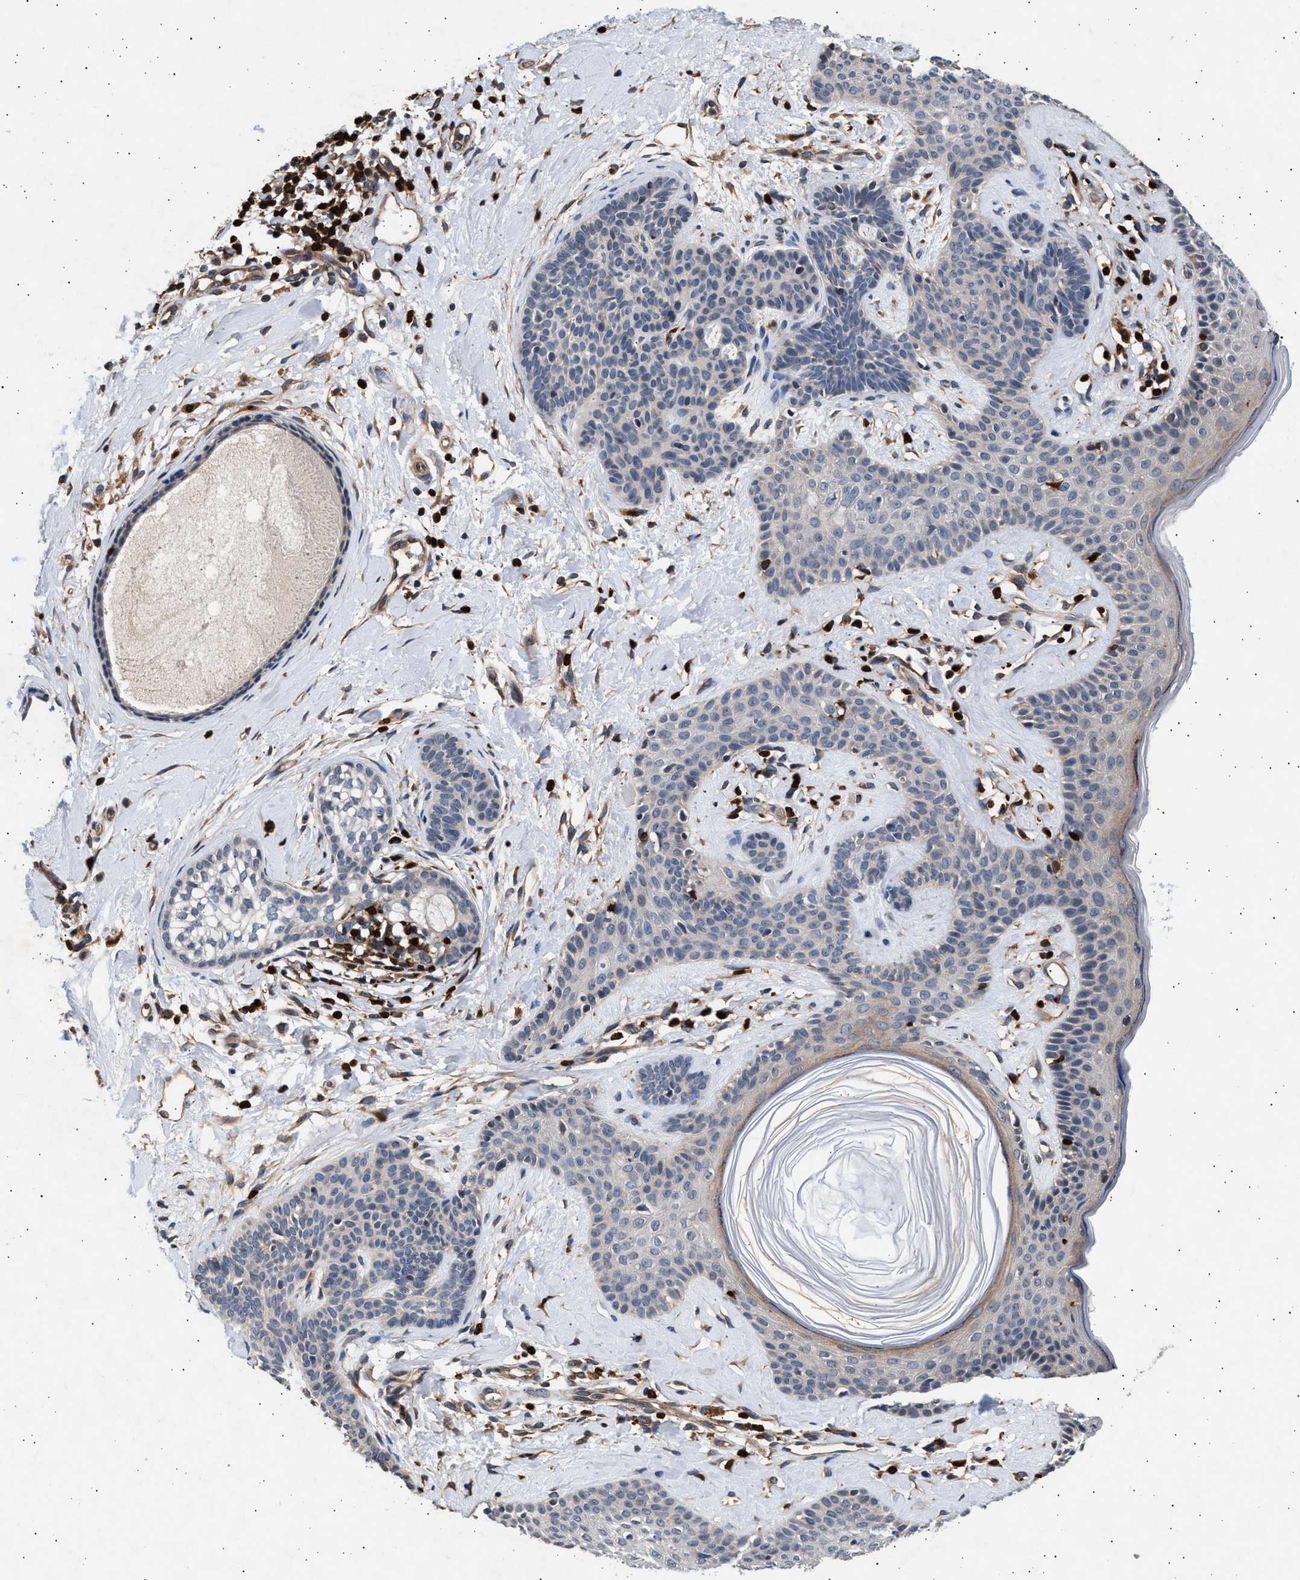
{"staining": {"intensity": "negative", "quantity": "none", "location": "none"}, "tissue": "skin cancer", "cell_type": "Tumor cells", "image_type": "cancer", "snomed": [{"axis": "morphology", "description": "Developmental malformation"}, {"axis": "morphology", "description": "Basal cell carcinoma"}, {"axis": "topography", "description": "Skin"}], "caption": "An immunohistochemistry (IHC) micrograph of skin cancer (basal cell carcinoma) is shown. There is no staining in tumor cells of skin cancer (basal cell carcinoma).", "gene": "GRAP2", "patient": {"sex": "female", "age": 62}}